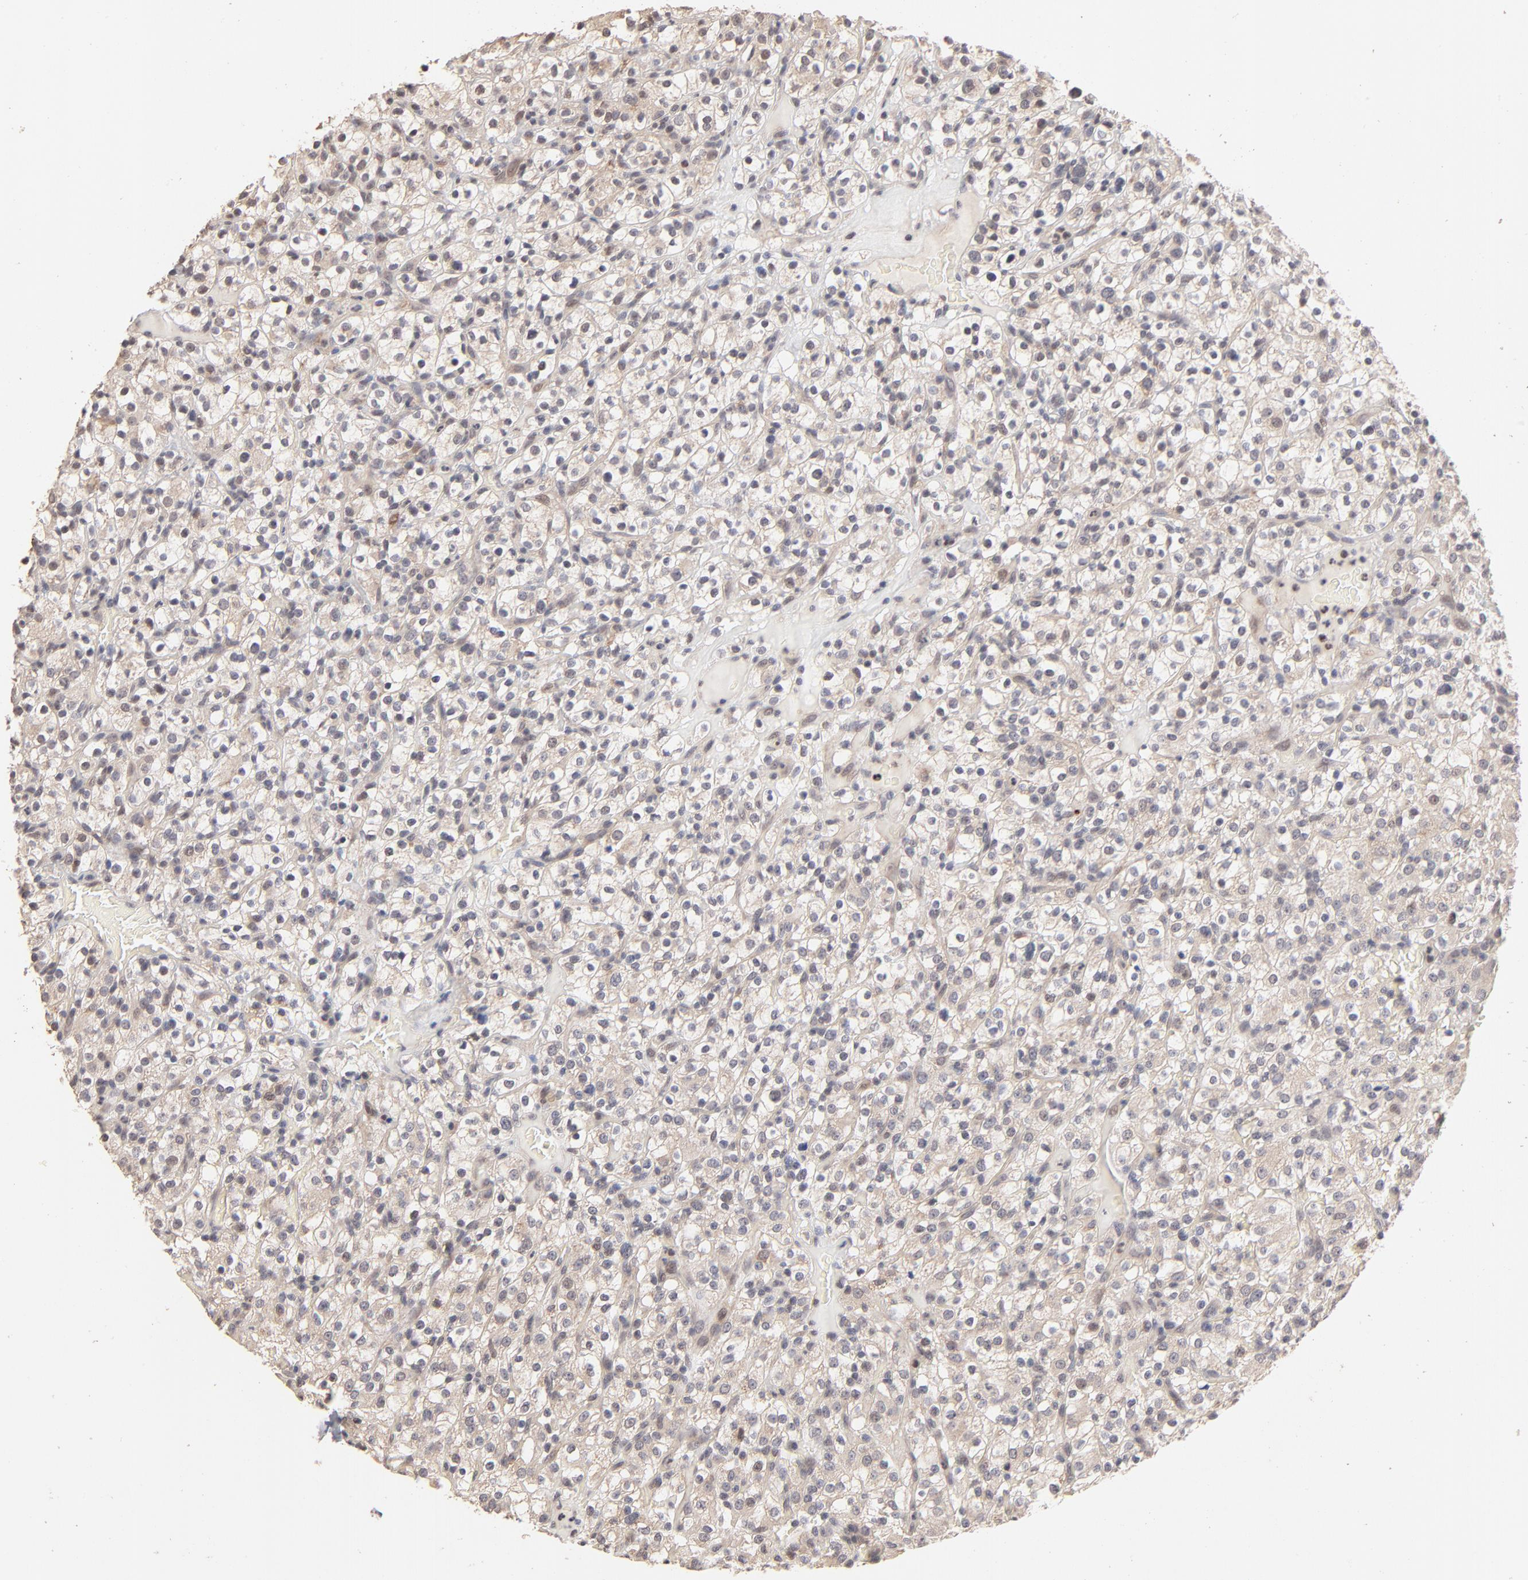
{"staining": {"intensity": "weak", "quantity": "25%-75%", "location": "cytoplasmic/membranous,nuclear"}, "tissue": "renal cancer", "cell_type": "Tumor cells", "image_type": "cancer", "snomed": [{"axis": "morphology", "description": "Normal tissue, NOS"}, {"axis": "morphology", "description": "Adenocarcinoma, NOS"}, {"axis": "topography", "description": "Kidney"}], "caption": "Renal cancer stained with a protein marker shows weak staining in tumor cells.", "gene": "MSL2", "patient": {"sex": "female", "age": 72}}